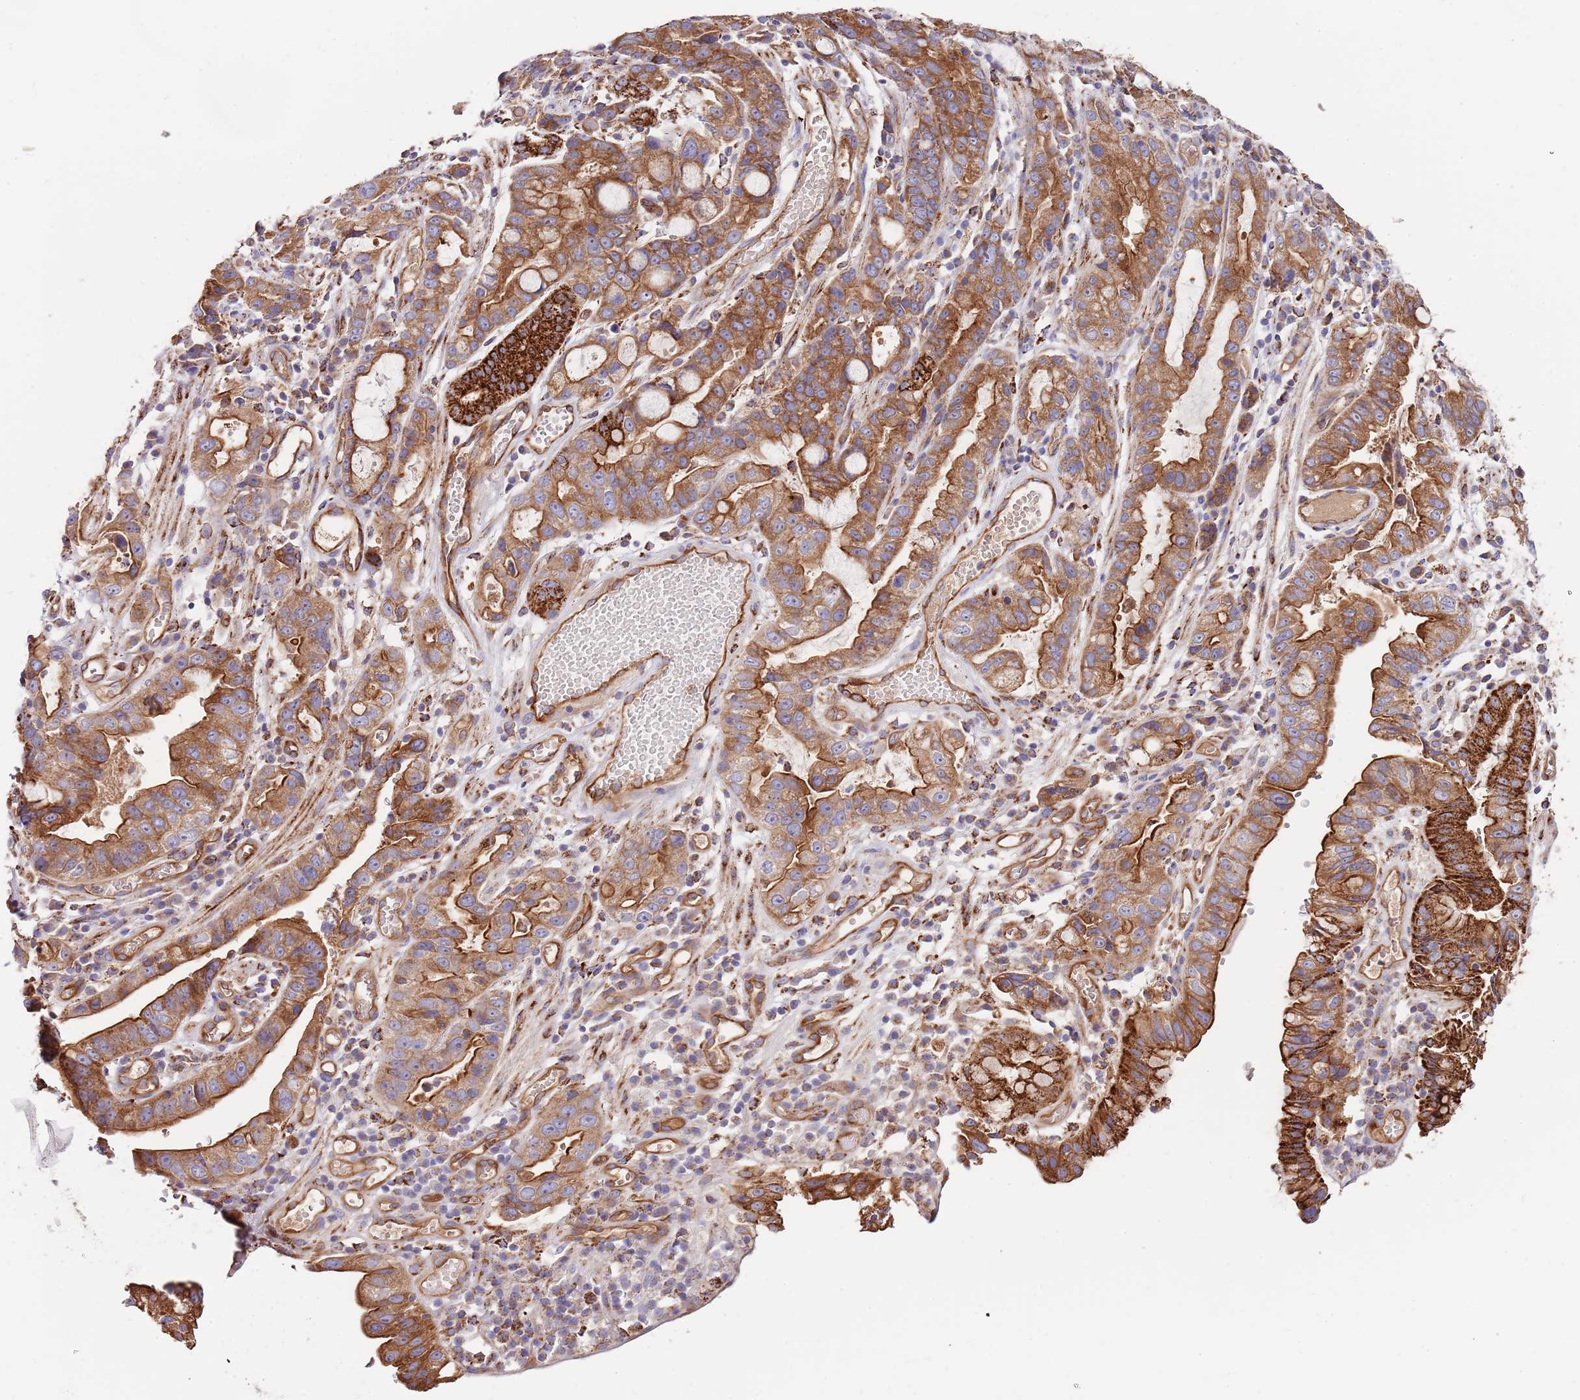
{"staining": {"intensity": "strong", "quantity": ">75%", "location": "cytoplasmic/membranous"}, "tissue": "stomach cancer", "cell_type": "Tumor cells", "image_type": "cancer", "snomed": [{"axis": "morphology", "description": "Adenocarcinoma, NOS"}, {"axis": "topography", "description": "Stomach"}], "caption": "The photomicrograph shows staining of adenocarcinoma (stomach), revealing strong cytoplasmic/membranous protein expression (brown color) within tumor cells. The staining was performed using DAB, with brown indicating positive protein expression. Nuclei are stained blue with hematoxylin.", "gene": "DOCK6", "patient": {"sex": "male", "age": 55}}